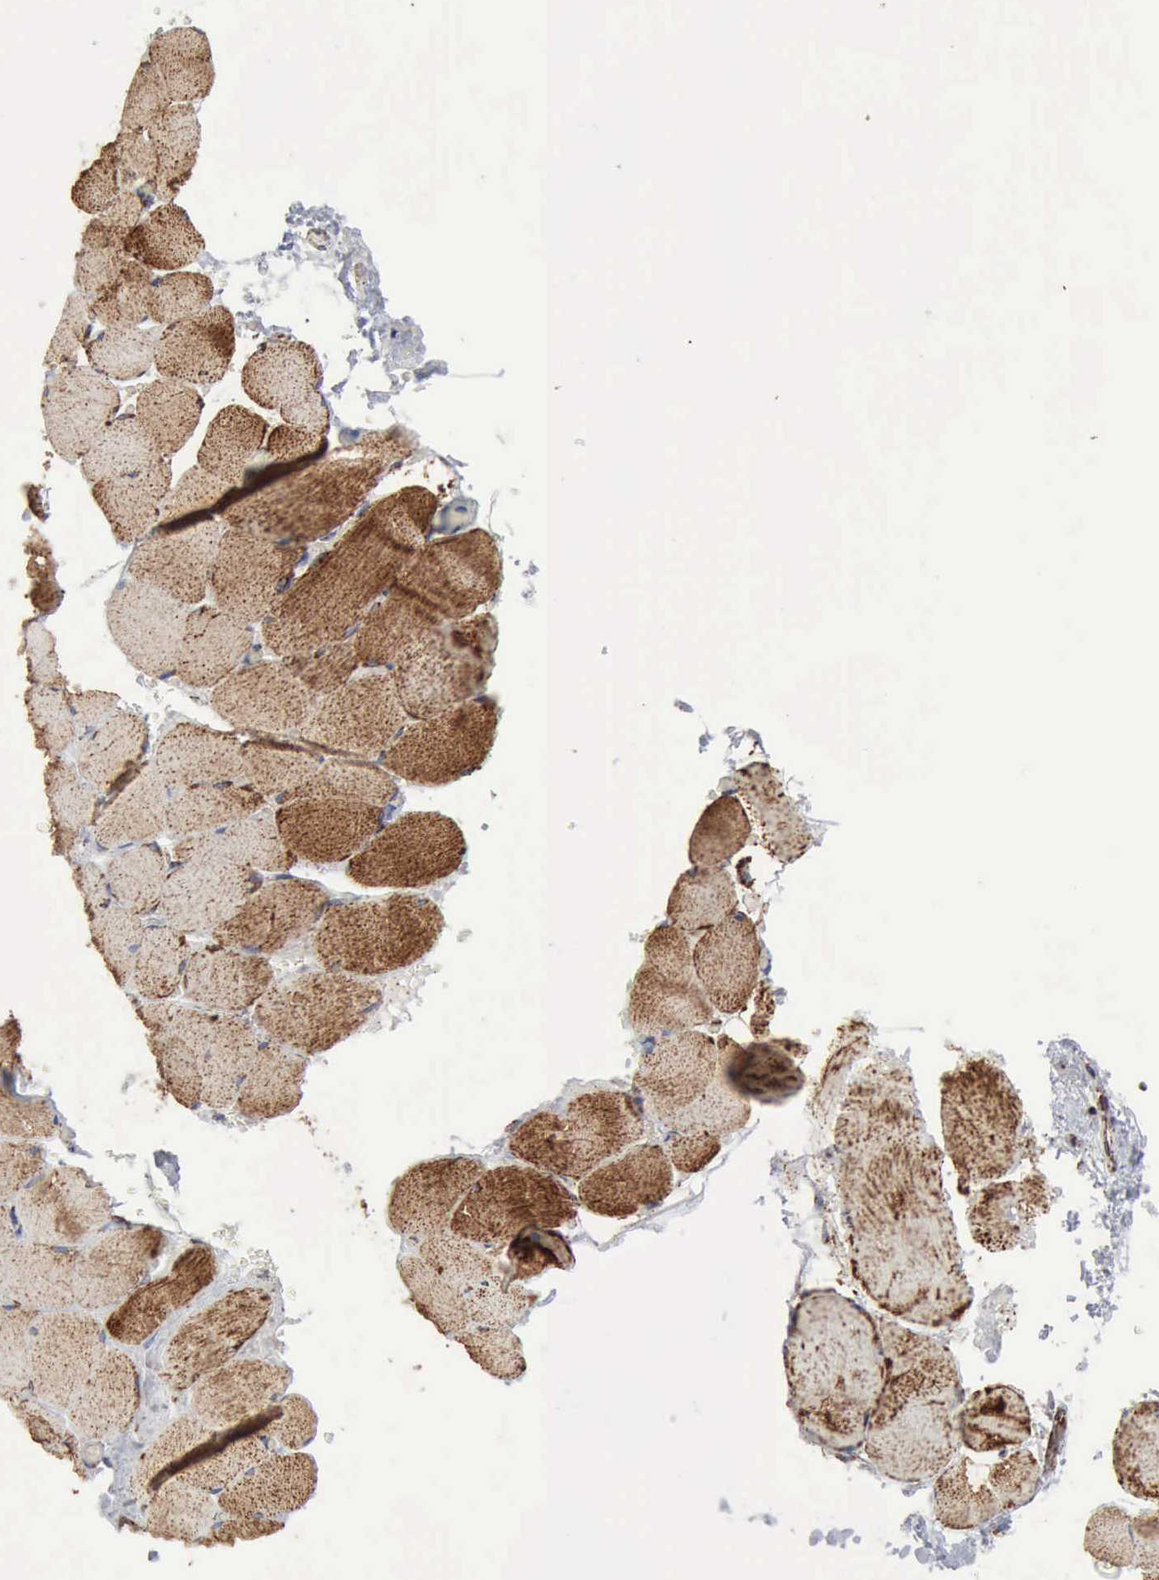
{"staining": {"intensity": "moderate", "quantity": "25%-75%", "location": "cytoplasmic/membranous"}, "tissue": "skeletal muscle", "cell_type": "Myocytes", "image_type": "normal", "snomed": [{"axis": "morphology", "description": "Normal tissue, NOS"}, {"axis": "topography", "description": "Skeletal muscle"}, {"axis": "topography", "description": "Soft tissue"}], "caption": "Immunohistochemistry staining of benign skeletal muscle, which reveals medium levels of moderate cytoplasmic/membranous staining in about 25%-75% of myocytes indicating moderate cytoplasmic/membranous protein positivity. The staining was performed using DAB (3,3'-diaminobenzidine) (brown) for protein detection and nuclei were counterstained in hematoxylin (blue).", "gene": "ACO2", "patient": {"sex": "female", "age": 58}}